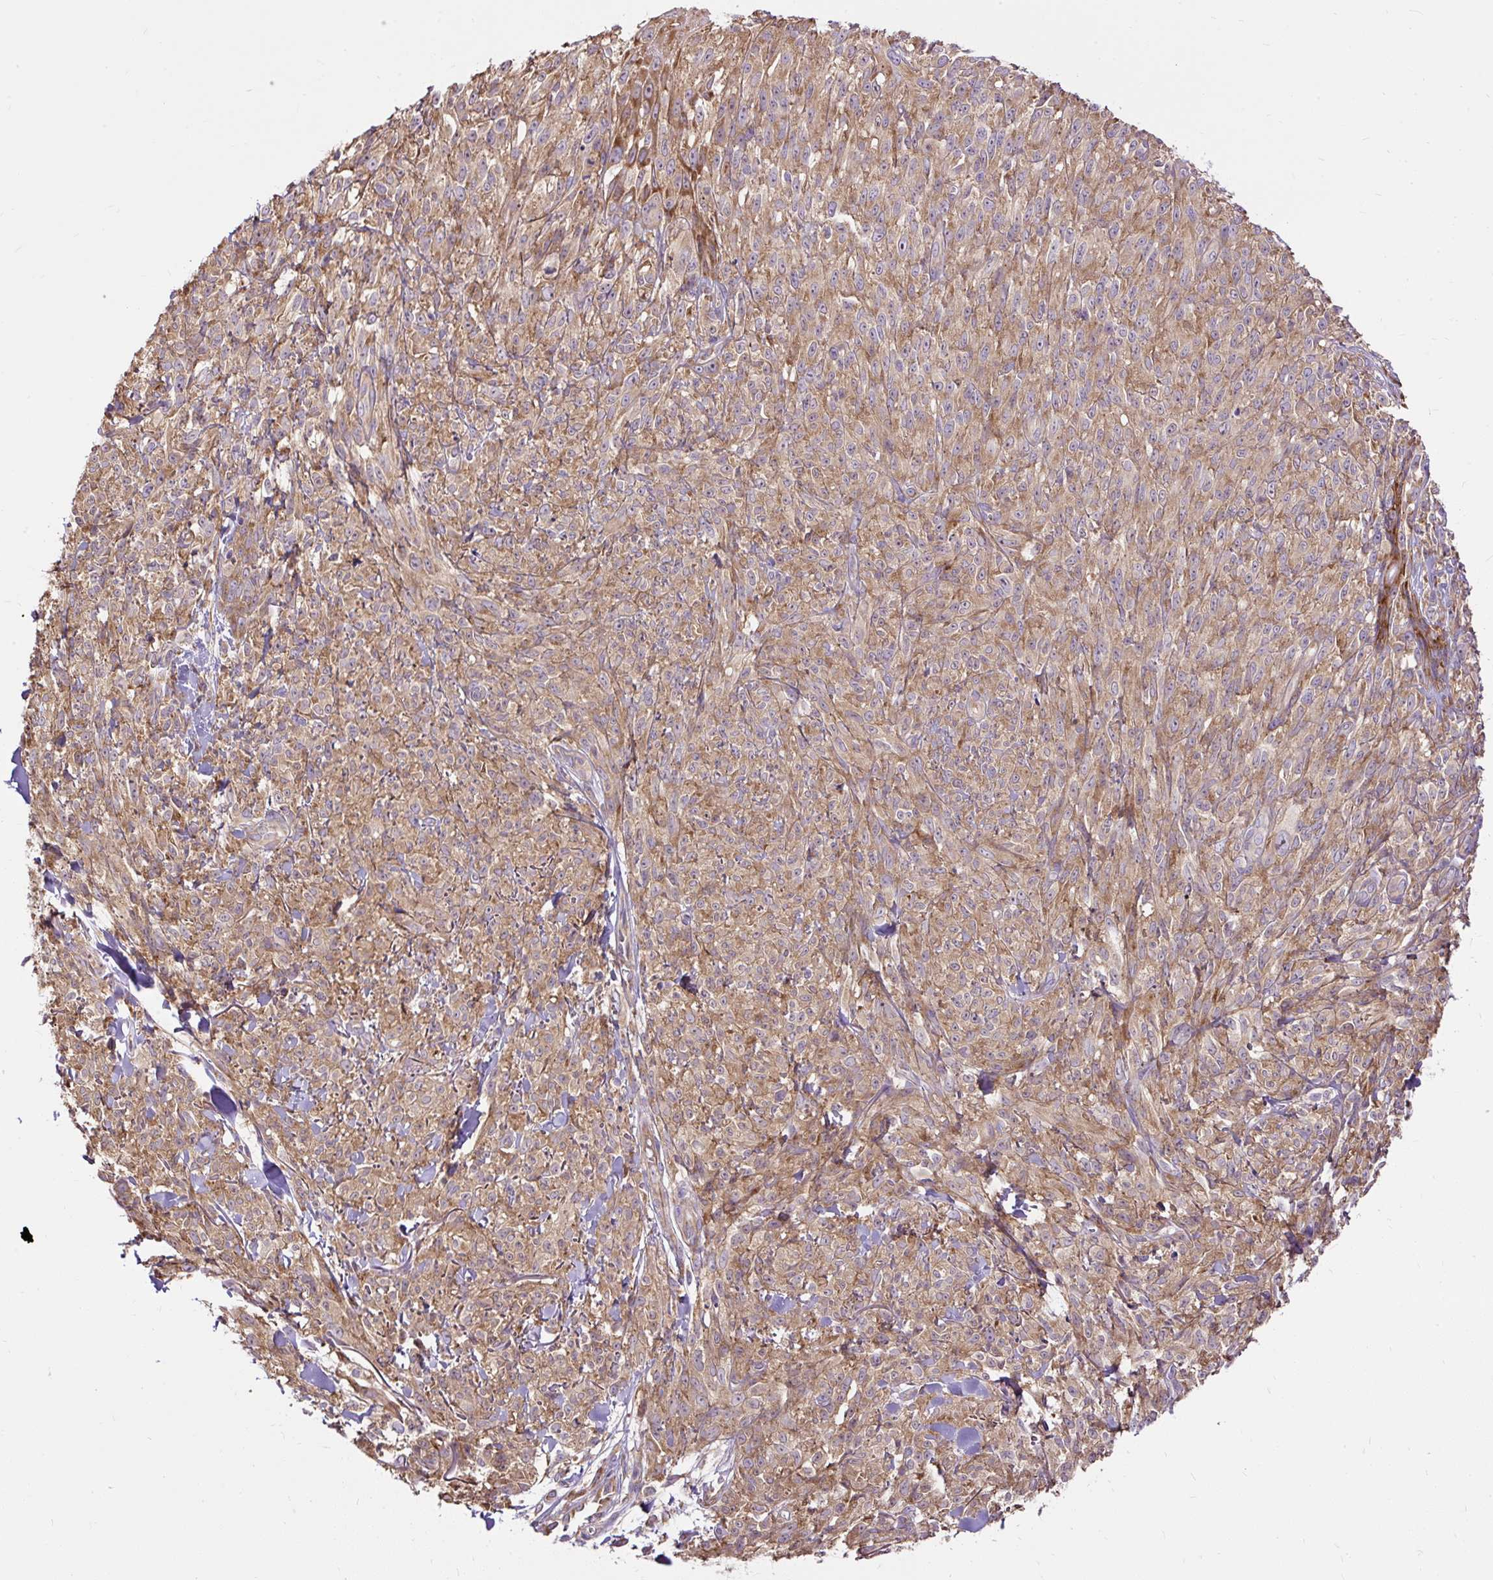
{"staining": {"intensity": "moderate", "quantity": ">75%", "location": "cytoplasmic/membranous"}, "tissue": "melanoma", "cell_type": "Tumor cells", "image_type": "cancer", "snomed": [{"axis": "morphology", "description": "Malignant melanoma, NOS"}, {"axis": "topography", "description": "Skin of upper arm"}], "caption": "Malignant melanoma stained with a brown dye displays moderate cytoplasmic/membranous positive expression in approximately >75% of tumor cells.", "gene": "RPS5", "patient": {"sex": "female", "age": 65}}